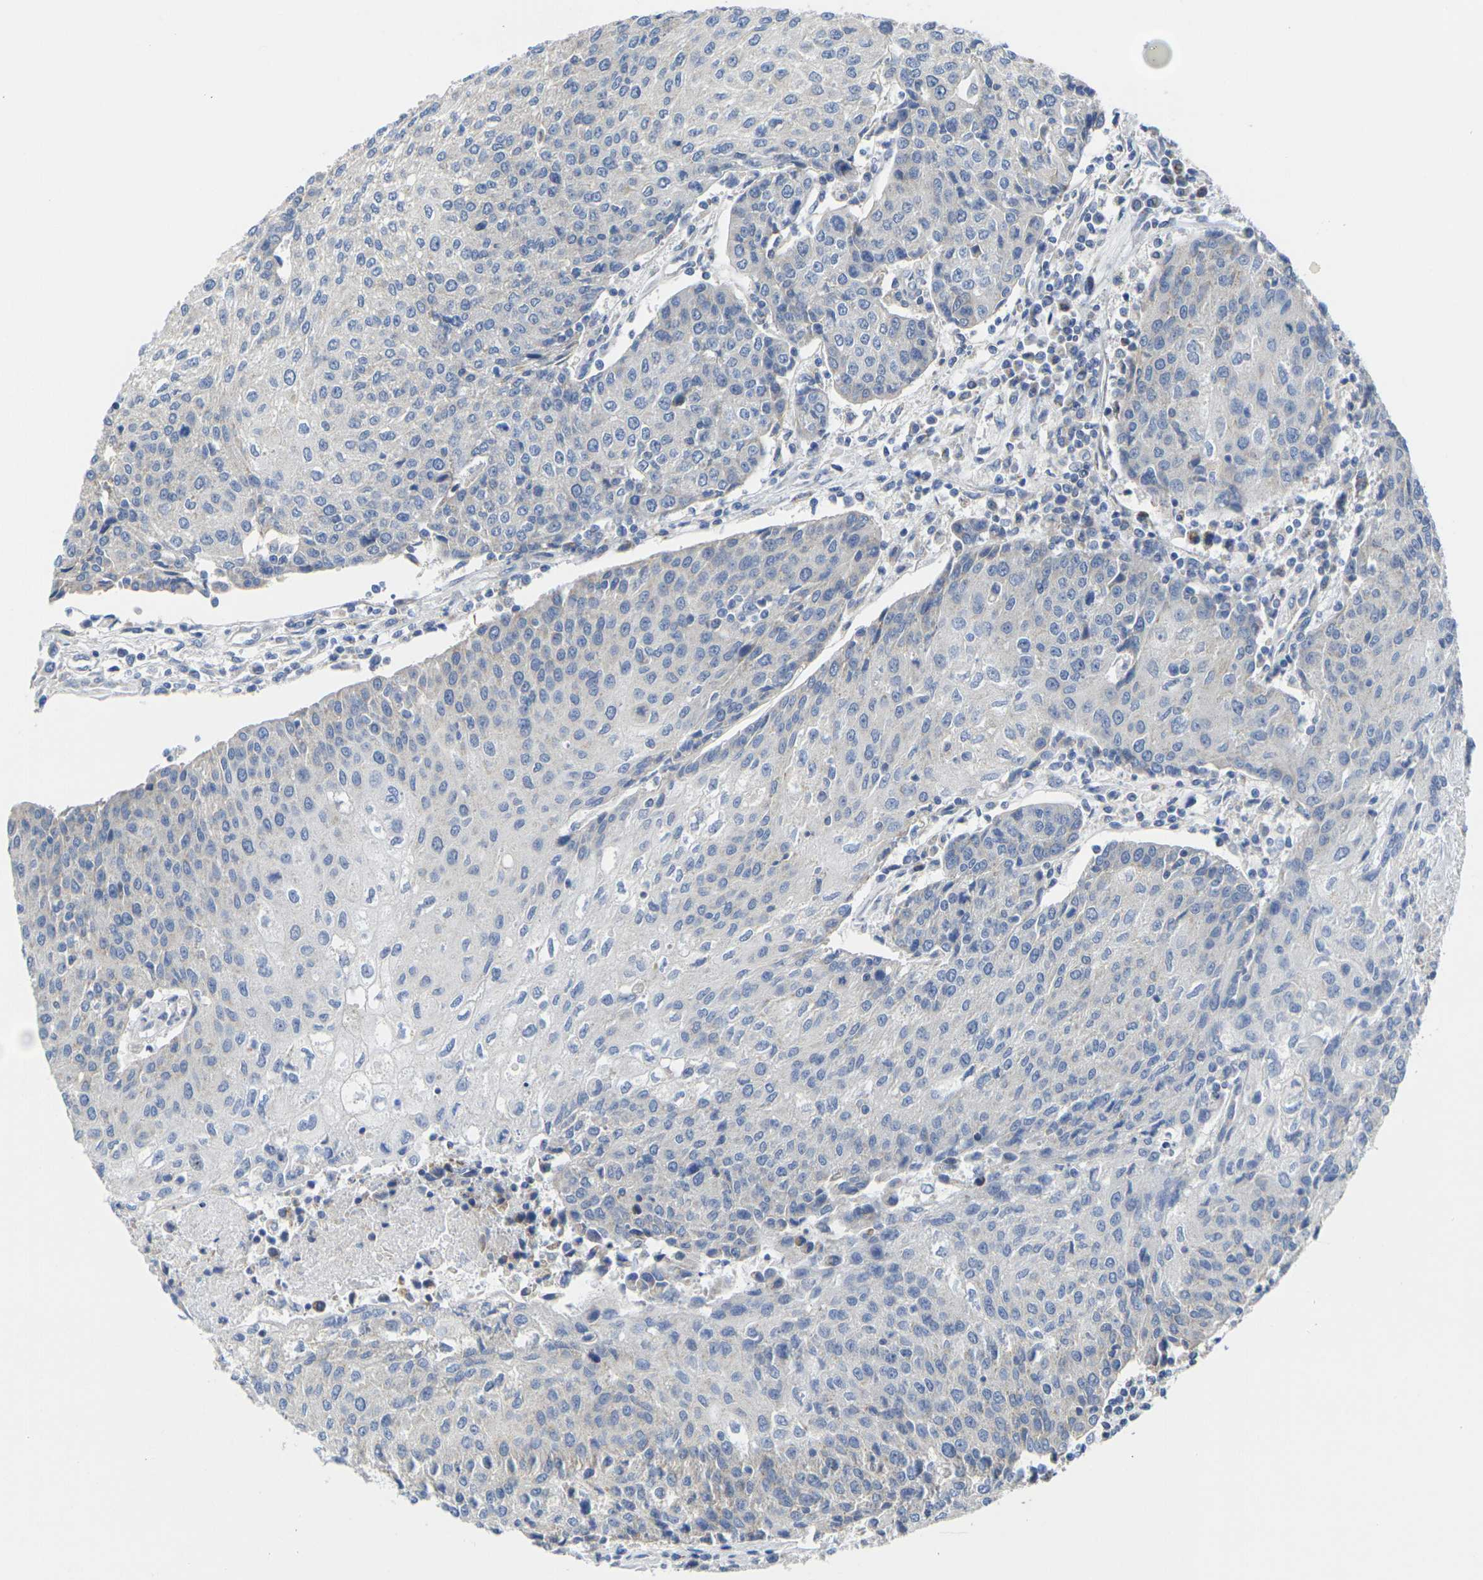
{"staining": {"intensity": "weak", "quantity": "<25%", "location": "cytoplasmic/membranous"}, "tissue": "urothelial cancer", "cell_type": "Tumor cells", "image_type": "cancer", "snomed": [{"axis": "morphology", "description": "Urothelial carcinoma, High grade"}, {"axis": "topography", "description": "Urinary bladder"}], "caption": "Human high-grade urothelial carcinoma stained for a protein using immunohistochemistry (IHC) exhibits no expression in tumor cells.", "gene": "TMEM204", "patient": {"sex": "female", "age": 85}}